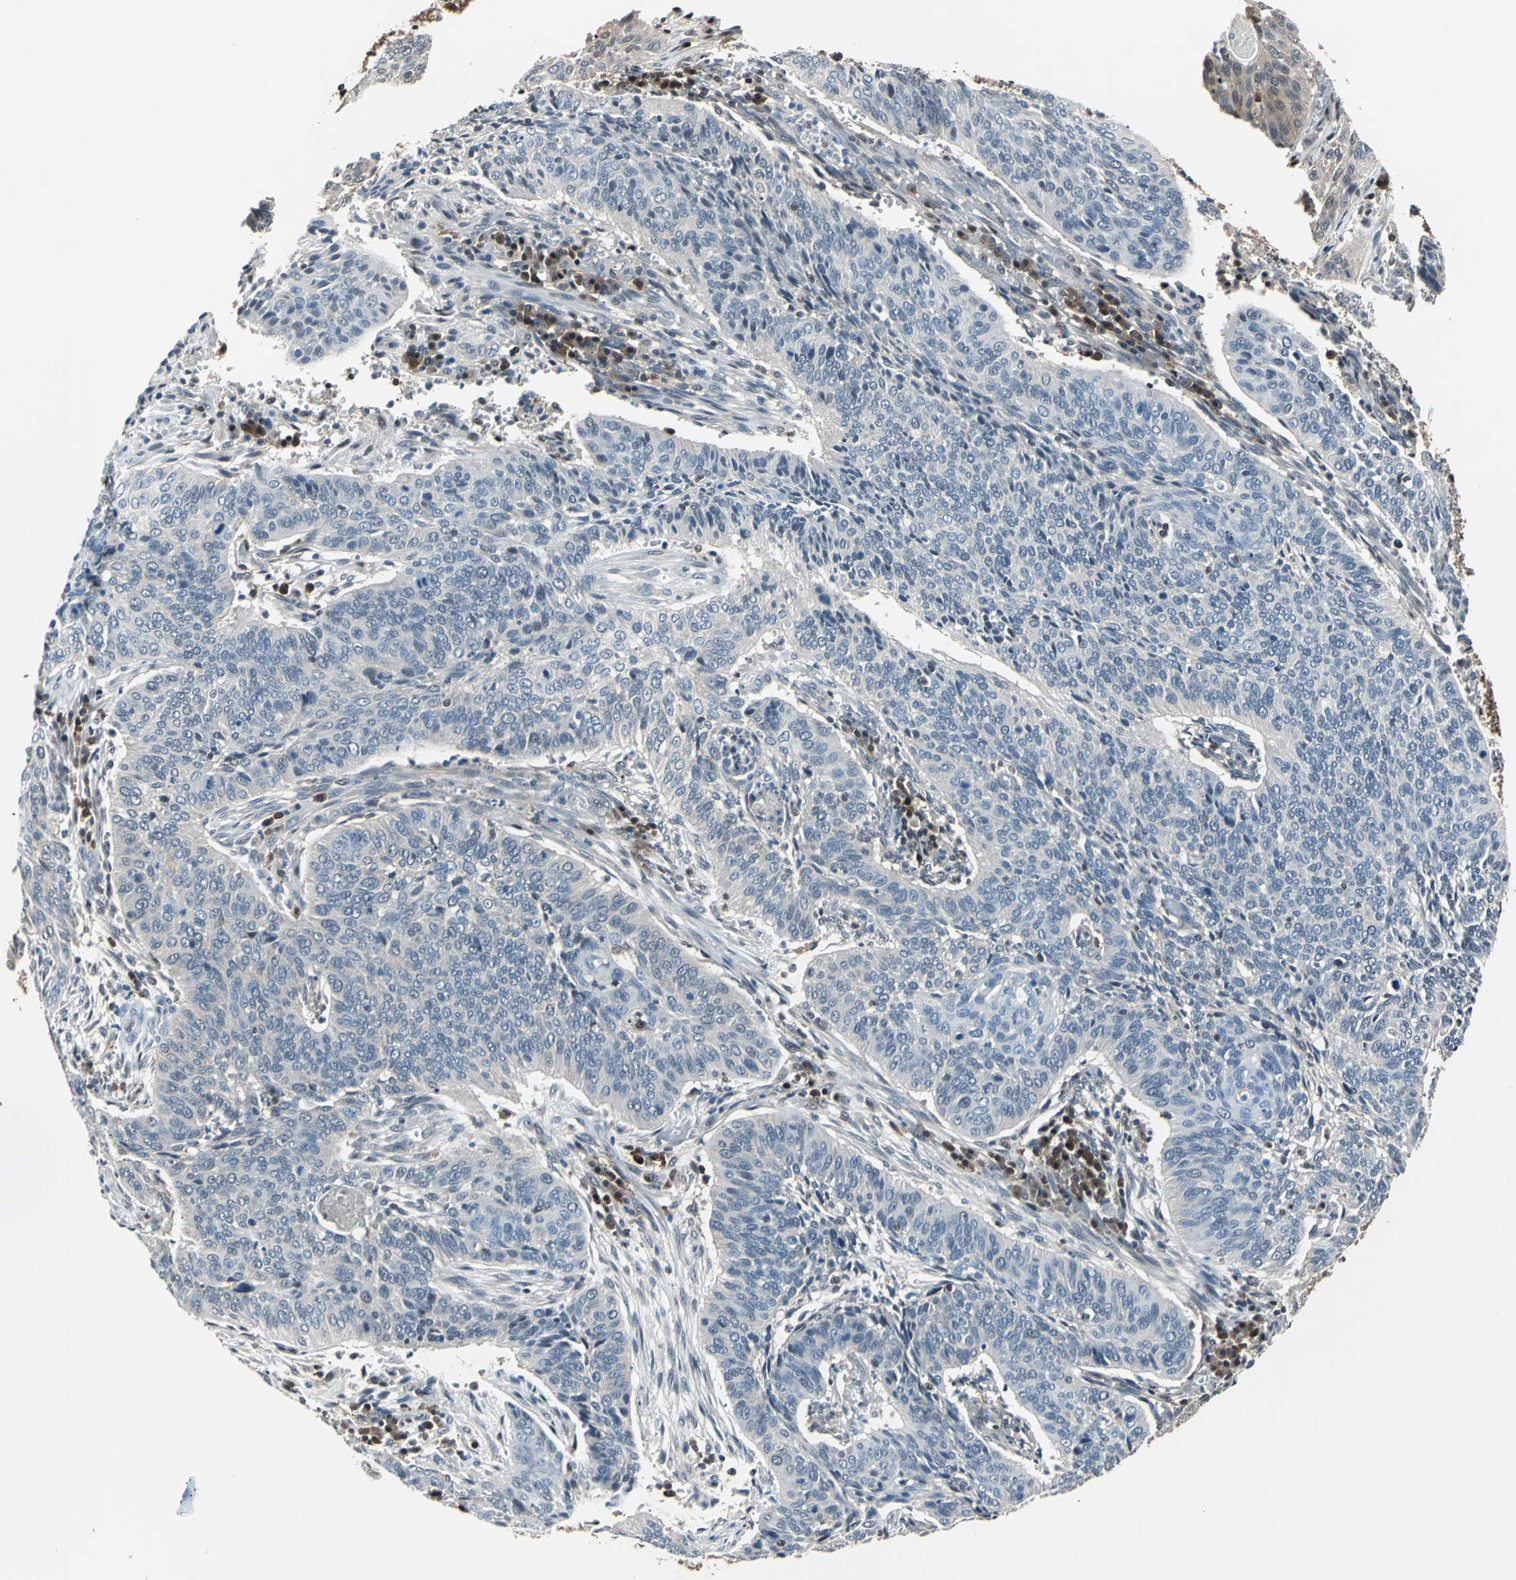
{"staining": {"intensity": "negative", "quantity": "none", "location": "none"}, "tissue": "cervical cancer", "cell_type": "Tumor cells", "image_type": "cancer", "snomed": [{"axis": "morphology", "description": "Squamous cell carcinoma, NOS"}, {"axis": "topography", "description": "Cervix"}], "caption": "High magnification brightfield microscopy of squamous cell carcinoma (cervical) stained with DAB (brown) and counterstained with hematoxylin (blue): tumor cells show no significant expression.", "gene": "PSME1", "patient": {"sex": "female", "age": 39}}